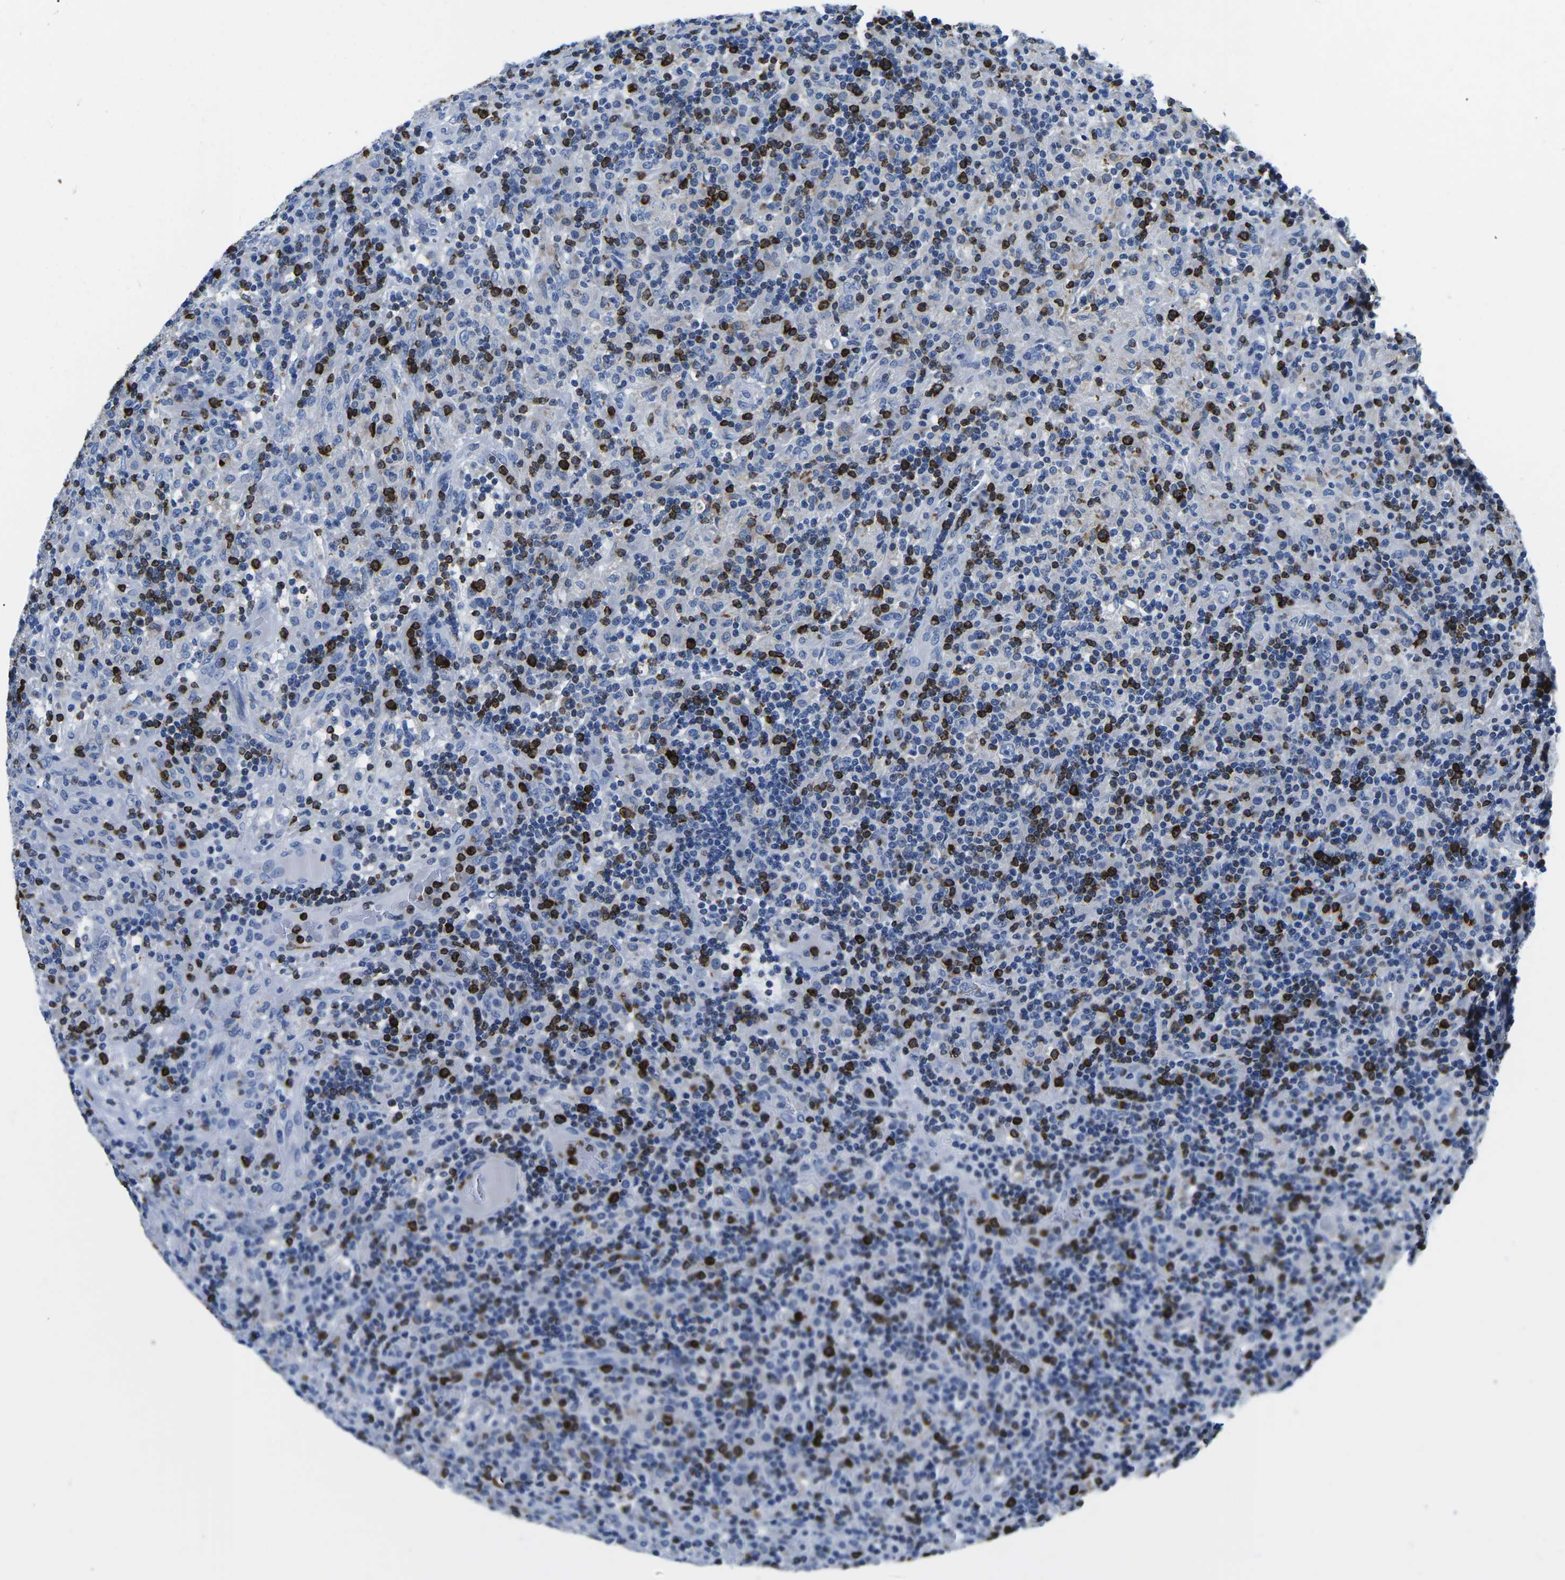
{"staining": {"intensity": "negative", "quantity": "none", "location": "none"}, "tissue": "lymphoma", "cell_type": "Tumor cells", "image_type": "cancer", "snomed": [{"axis": "morphology", "description": "Hodgkin's disease, NOS"}, {"axis": "topography", "description": "Lymph node"}], "caption": "Immunohistochemical staining of human Hodgkin's disease shows no significant positivity in tumor cells.", "gene": "CTSW", "patient": {"sex": "male", "age": 70}}